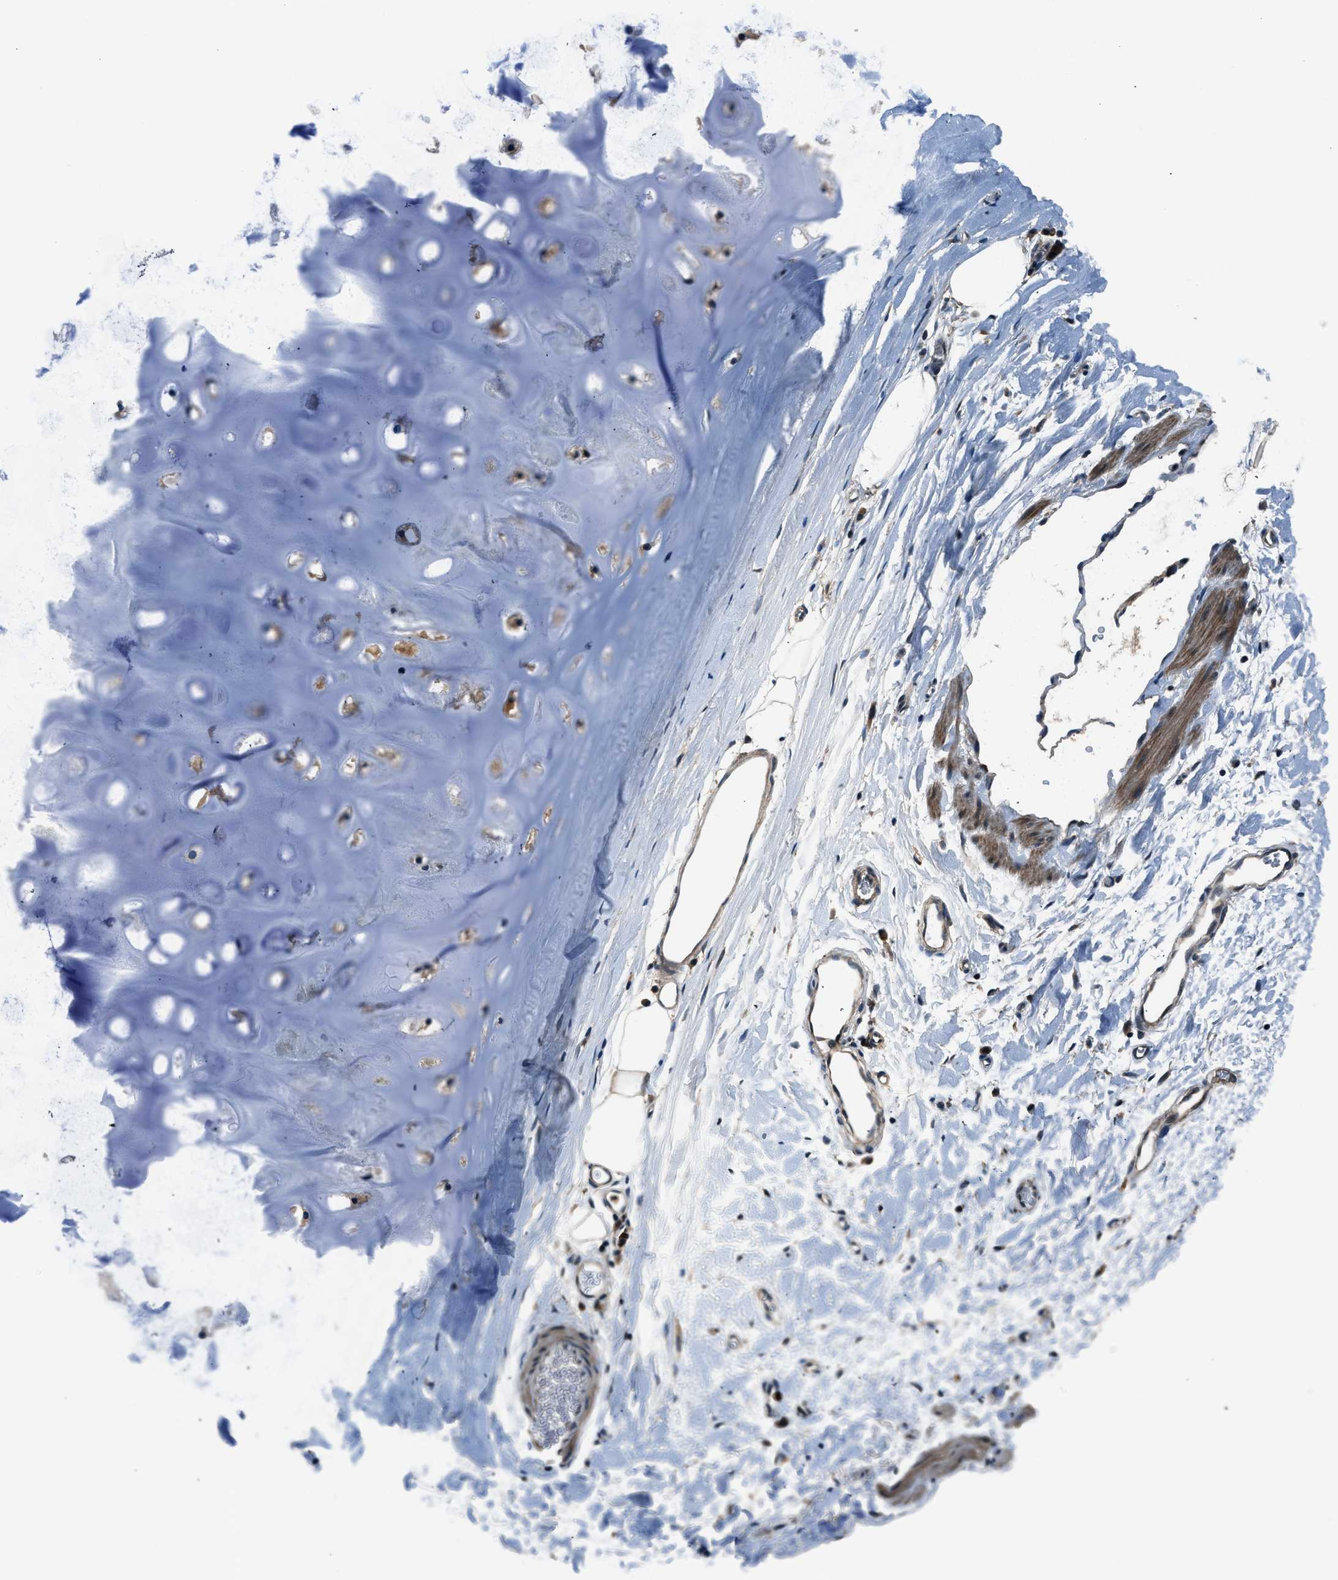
{"staining": {"intensity": "weak", "quantity": ">75%", "location": "cytoplasmic/membranous"}, "tissue": "adipose tissue", "cell_type": "Adipocytes", "image_type": "normal", "snomed": [{"axis": "morphology", "description": "Normal tissue, NOS"}, {"axis": "topography", "description": "Cartilage tissue"}, {"axis": "topography", "description": "Bronchus"}], "caption": "DAB immunohistochemical staining of normal human adipose tissue reveals weak cytoplasmic/membranous protein expression in approximately >75% of adipocytes.", "gene": "ARHGEF11", "patient": {"sex": "female", "age": 53}}